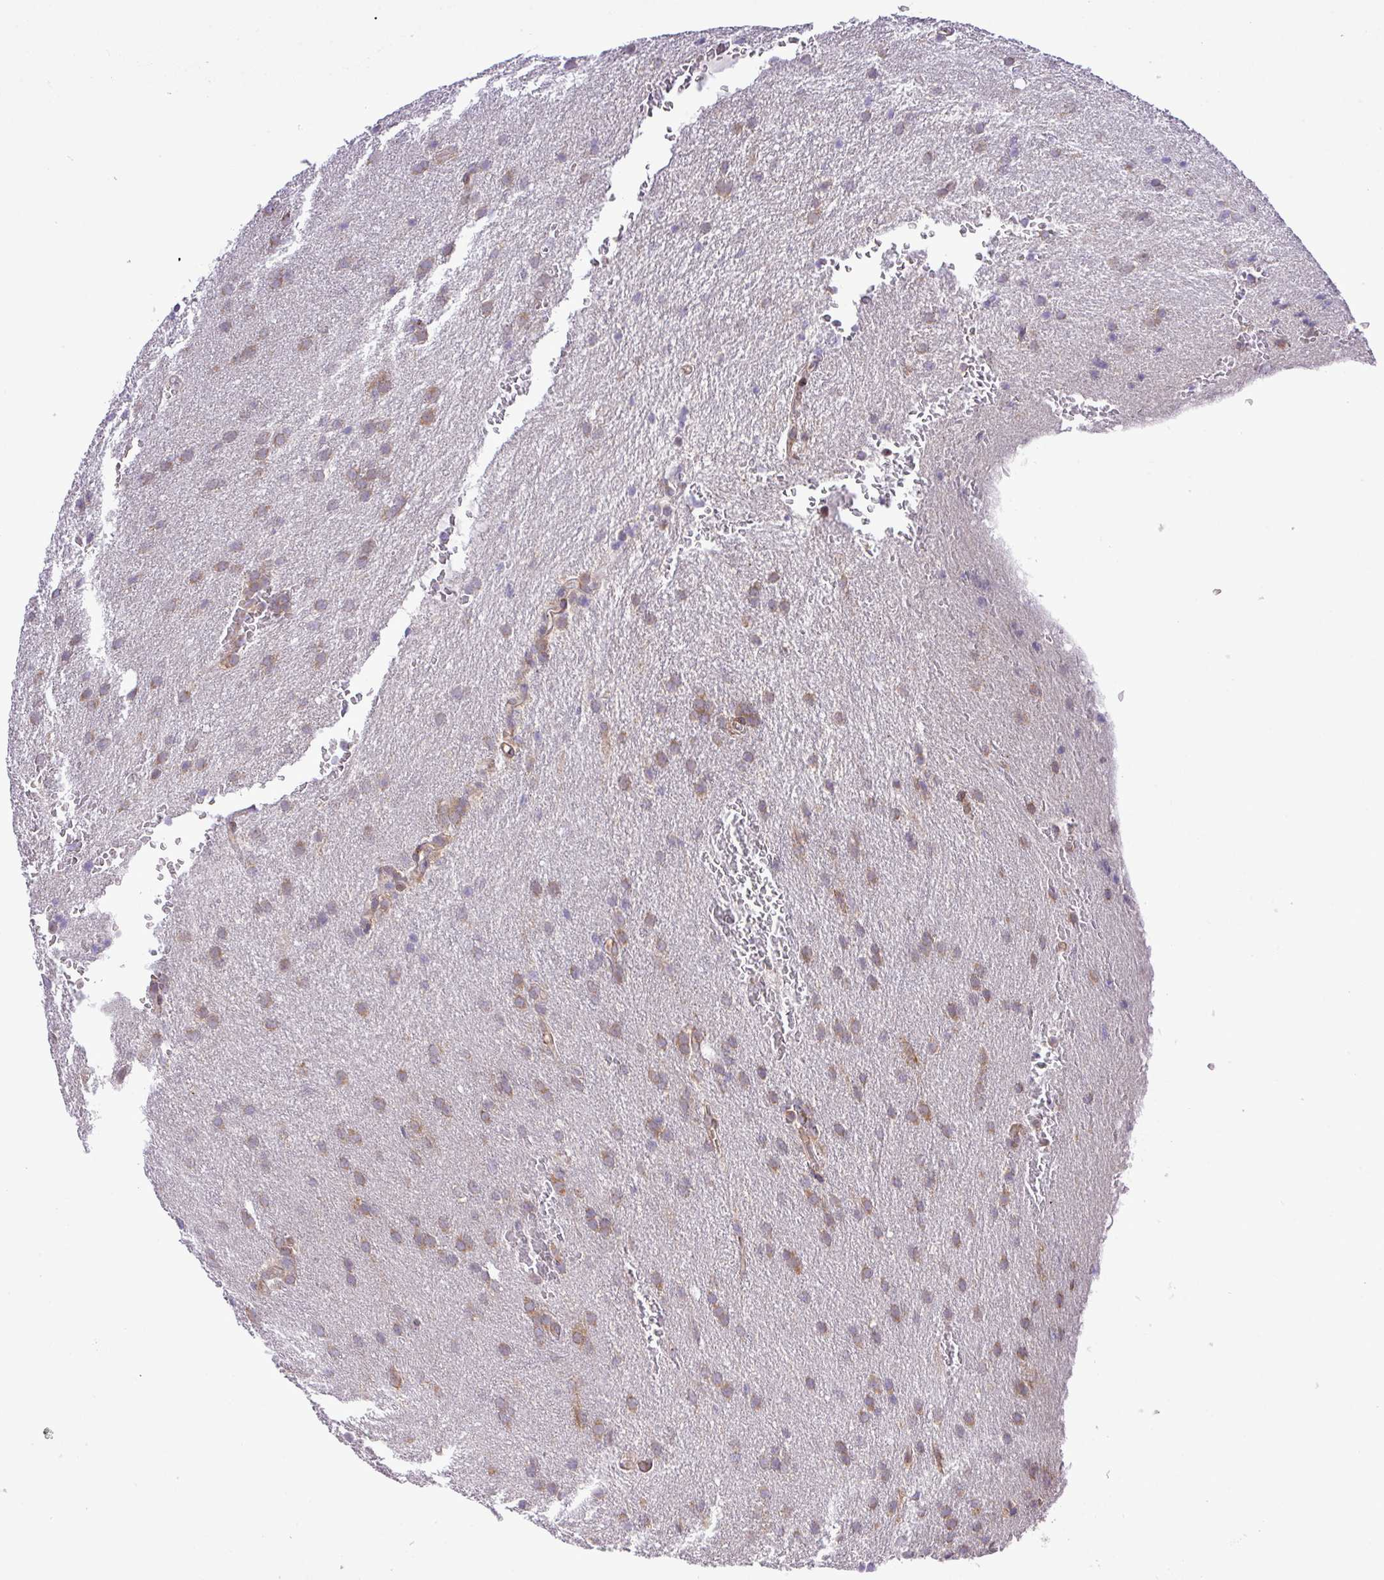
{"staining": {"intensity": "moderate", "quantity": "<25%", "location": "cytoplasmic/membranous"}, "tissue": "glioma", "cell_type": "Tumor cells", "image_type": "cancer", "snomed": [{"axis": "morphology", "description": "Glioma, malignant, Low grade"}, {"axis": "topography", "description": "Brain"}], "caption": "Glioma stained with a protein marker shows moderate staining in tumor cells.", "gene": "FAM222B", "patient": {"sex": "female", "age": 33}}